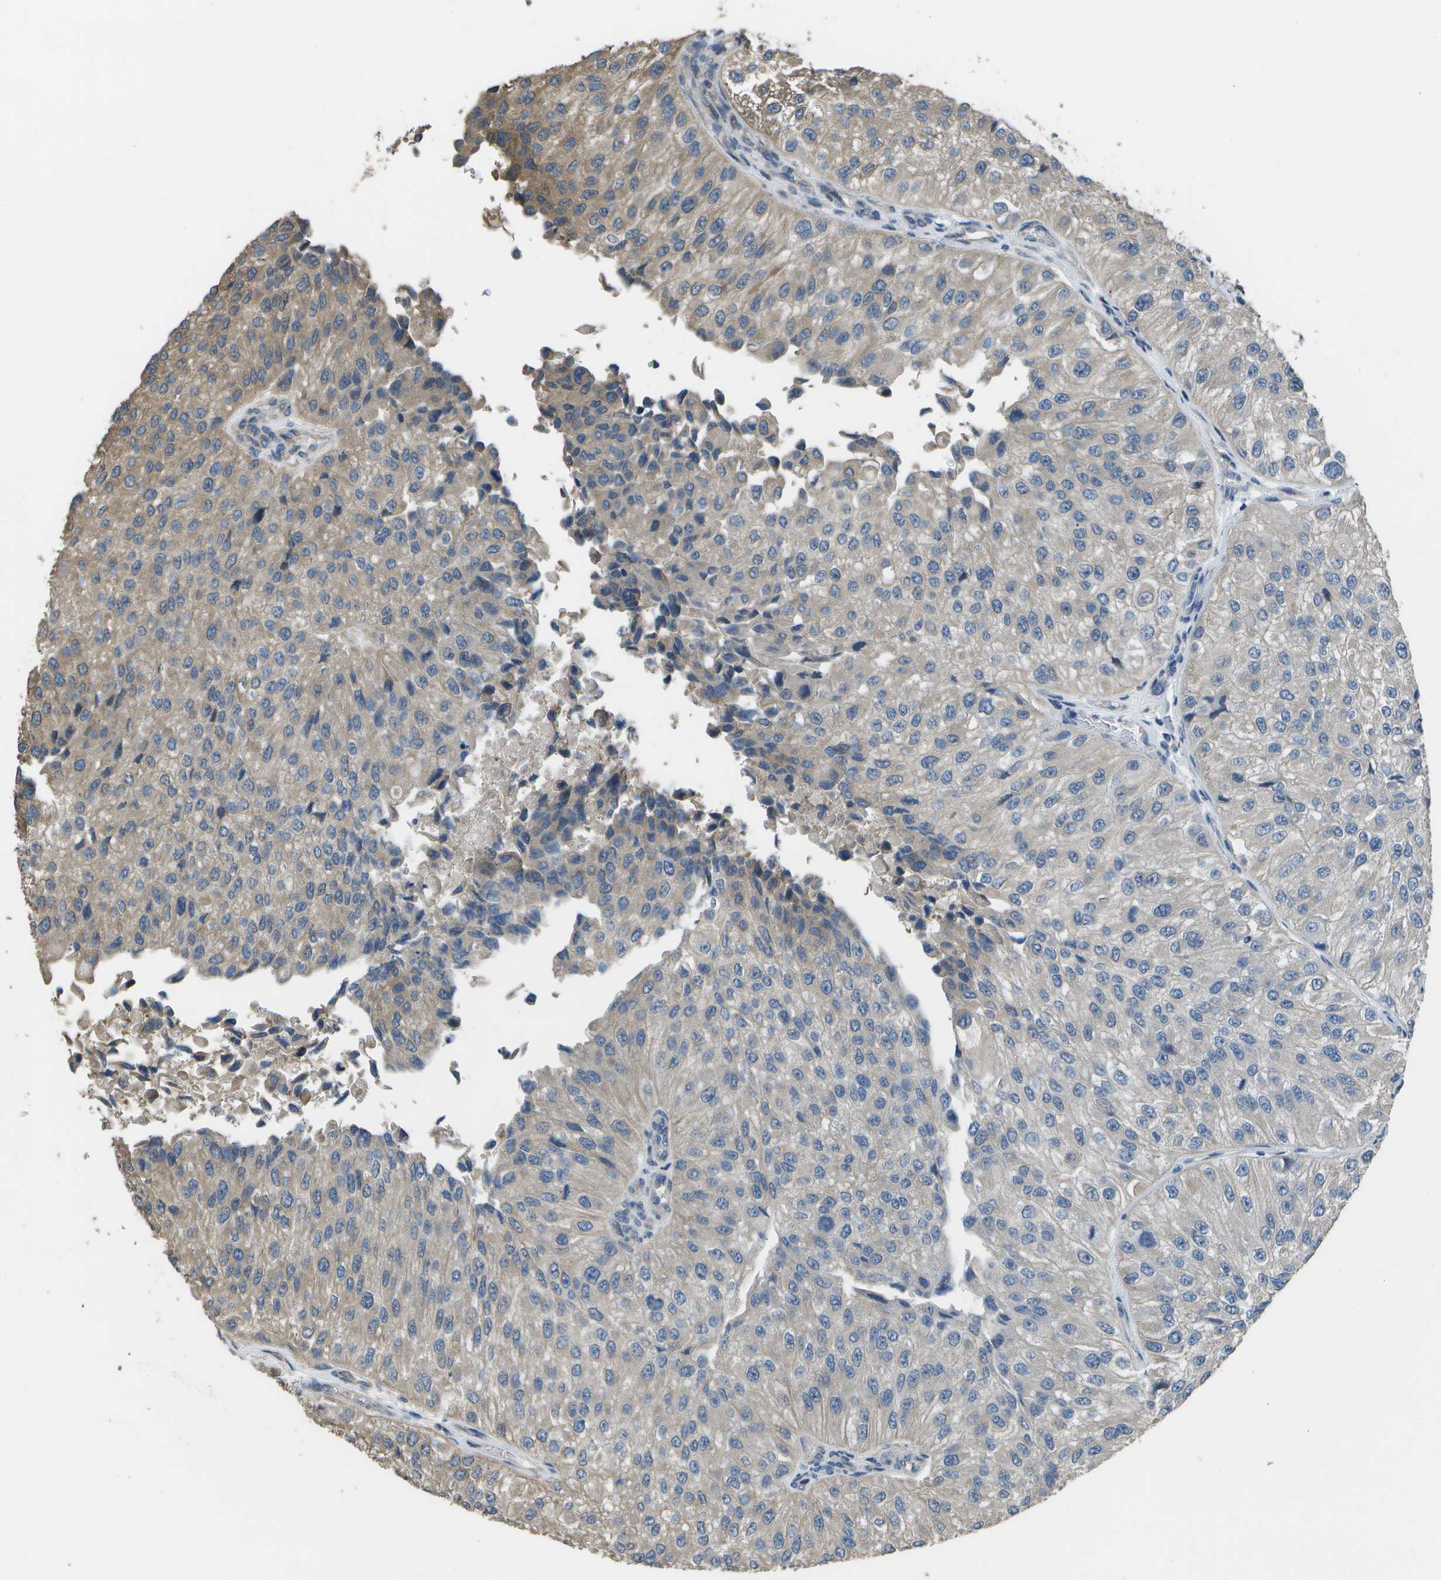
{"staining": {"intensity": "weak", "quantity": "<25%", "location": "cytoplasmic/membranous"}, "tissue": "urothelial cancer", "cell_type": "Tumor cells", "image_type": "cancer", "snomed": [{"axis": "morphology", "description": "Urothelial carcinoma, High grade"}, {"axis": "topography", "description": "Kidney"}, {"axis": "topography", "description": "Urinary bladder"}], "caption": "An image of urothelial carcinoma (high-grade) stained for a protein reveals no brown staining in tumor cells.", "gene": "CLNS1A", "patient": {"sex": "male", "age": 77}}